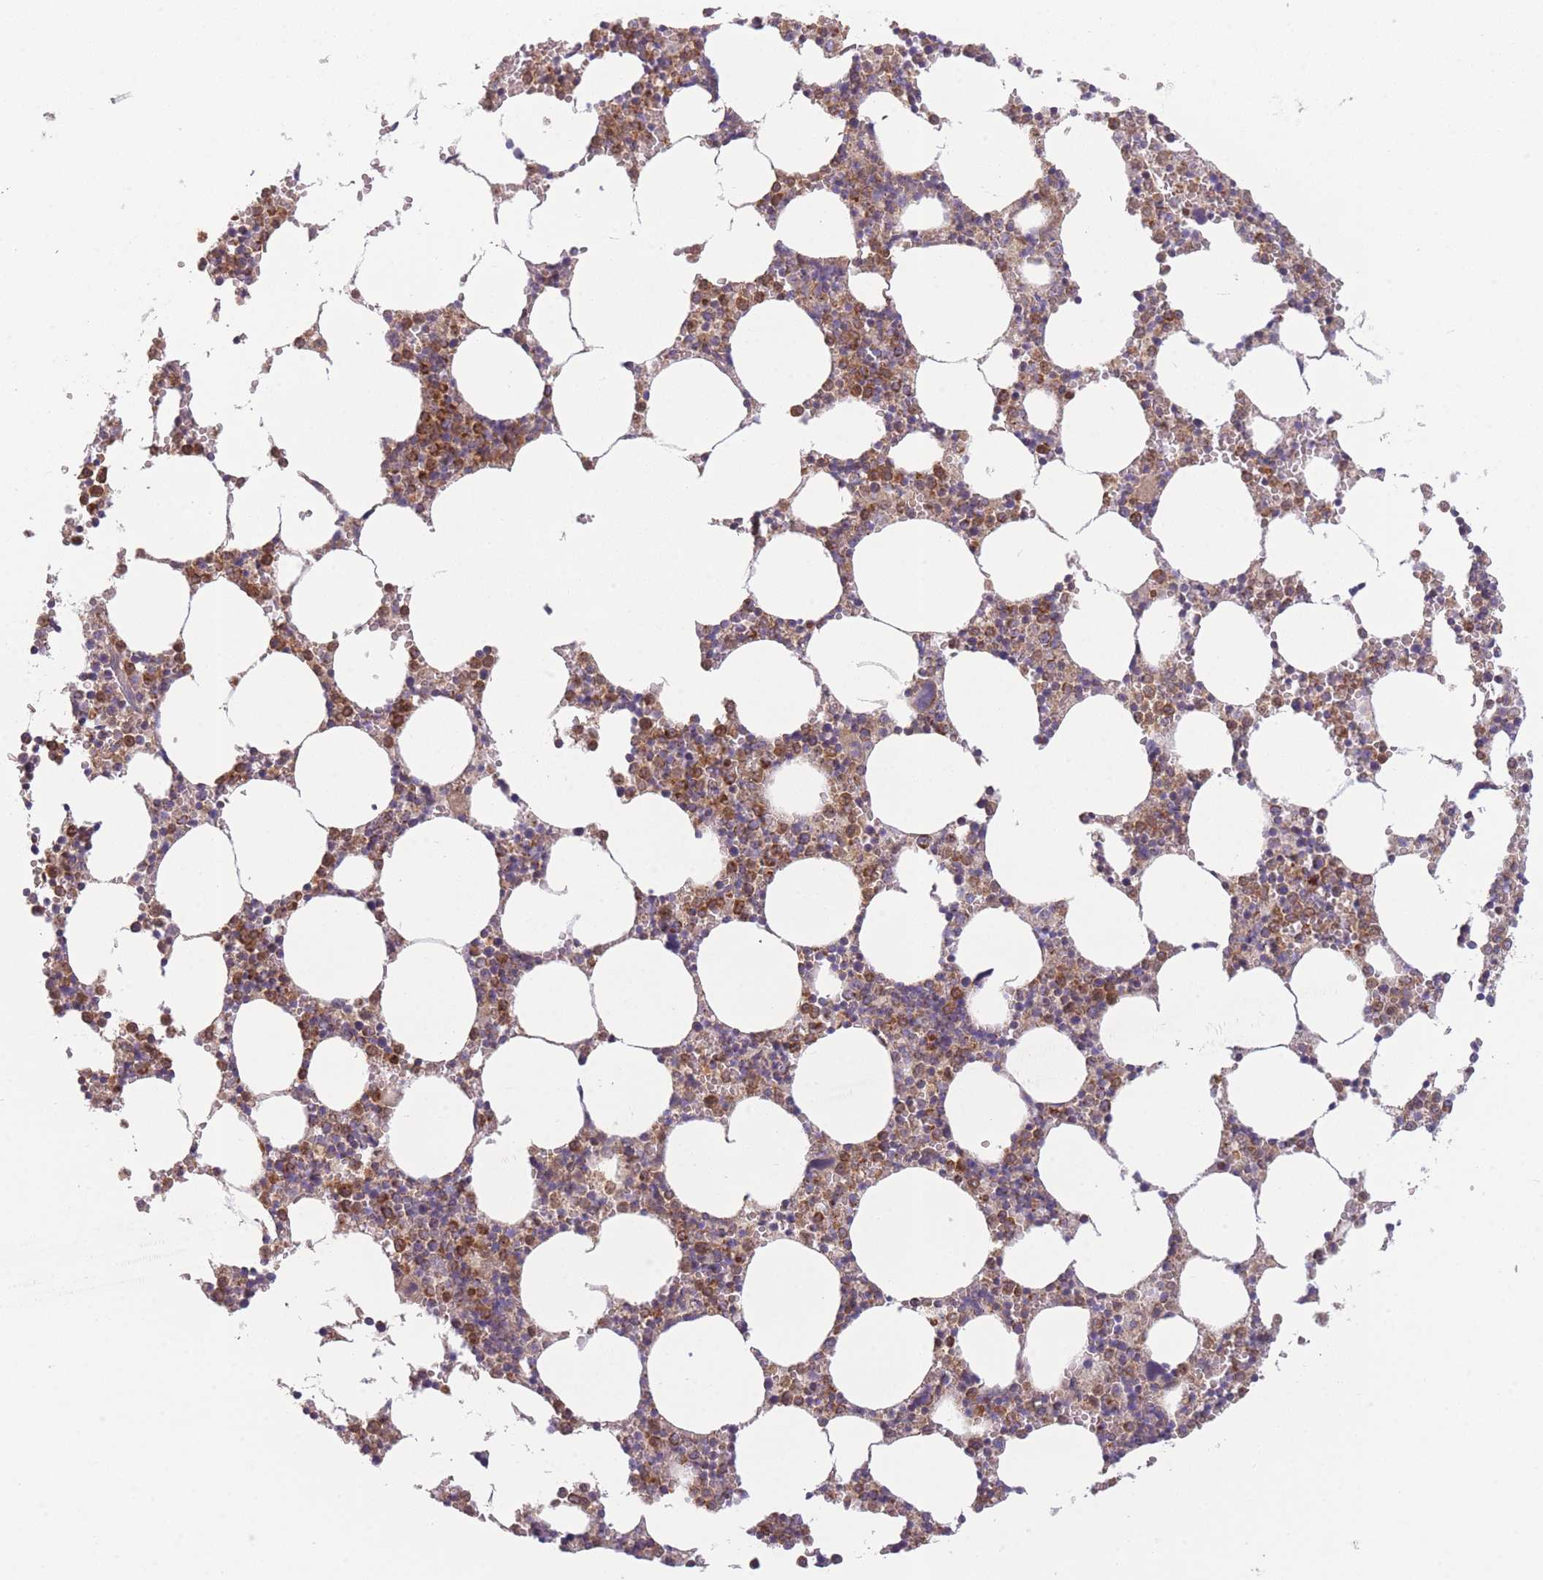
{"staining": {"intensity": "moderate", "quantity": ">75%", "location": "cytoplasmic/membranous"}, "tissue": "bone marrow", "cell_type": "Hematopoietic cells", "image_type": "normal", "snomed": [{"axis": "morphology", "description": "Normal tissue, NOS"}, {"axis": "topography", "description": "Bone marrow"}], "caption": "Immunohistochemistry histopathology image of normal human bone marrow stained for a protein (brown), which demonstrates medium levels of moderate cytoplasmic/membranous staining in approximately >75% of hematopoietic cells.", "gene": "PRAM1", "patient": {"sex": "female", "age": 64}}